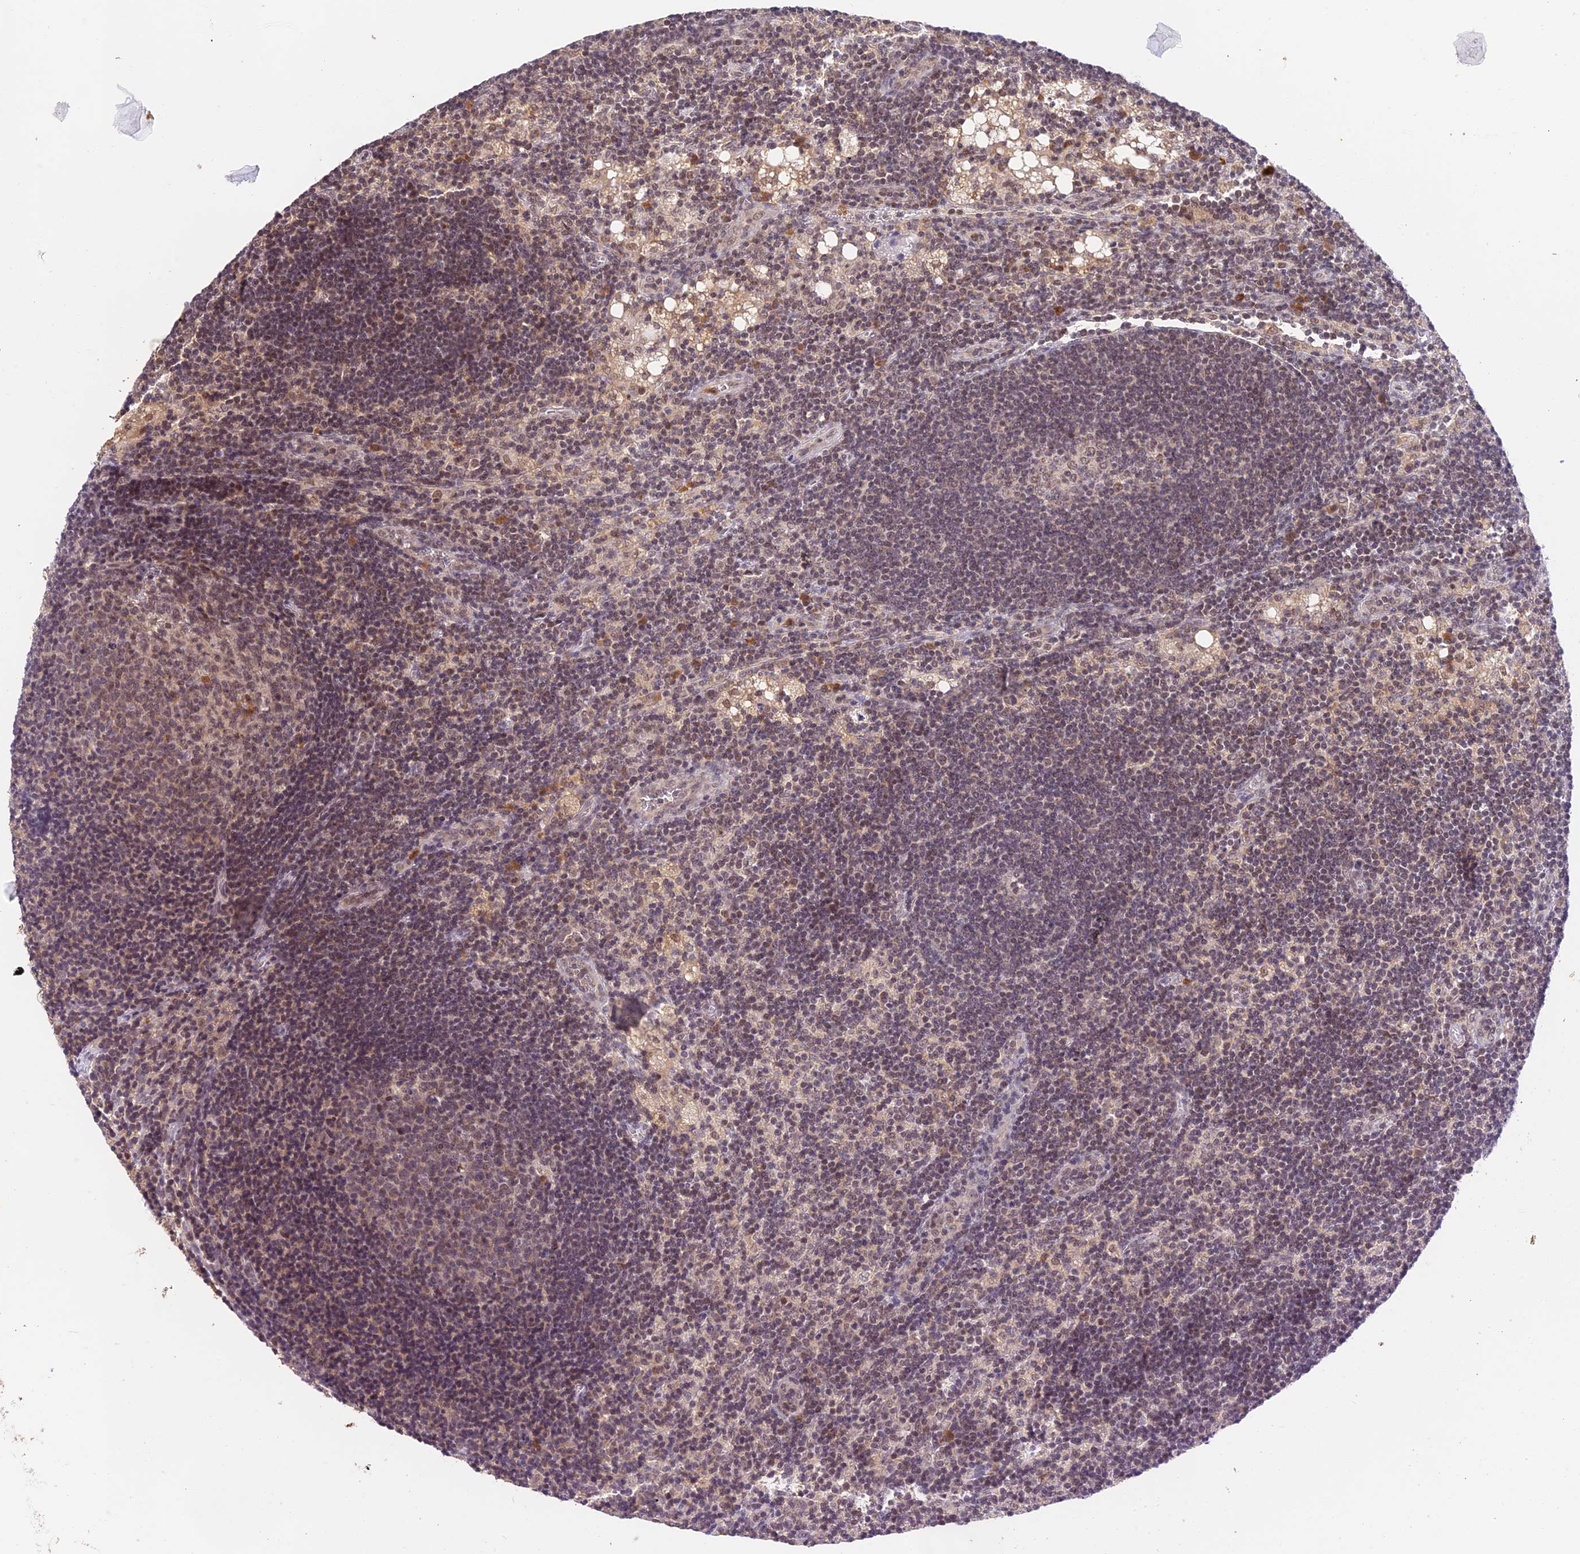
{"staining": {"intensity": "weak", "quantity": "25%-75%", "location": "nuclear"}, "tissue": "lymph node", "cell_type": "Germinal center cells", "image_type": "normal", "snomed": [{"axis": "morphology", "description": "Normal tissue, NOS"}, {"axis": "topography", "description": "Lymph node"}], "caption": "Protein expression analysis of unremarkable human lymph node reveals weak nuclear expression in approximately 25%-75% of germinal center cells.", "gene": "PEX16", "patient": {"sex": "male", "age": 24}}